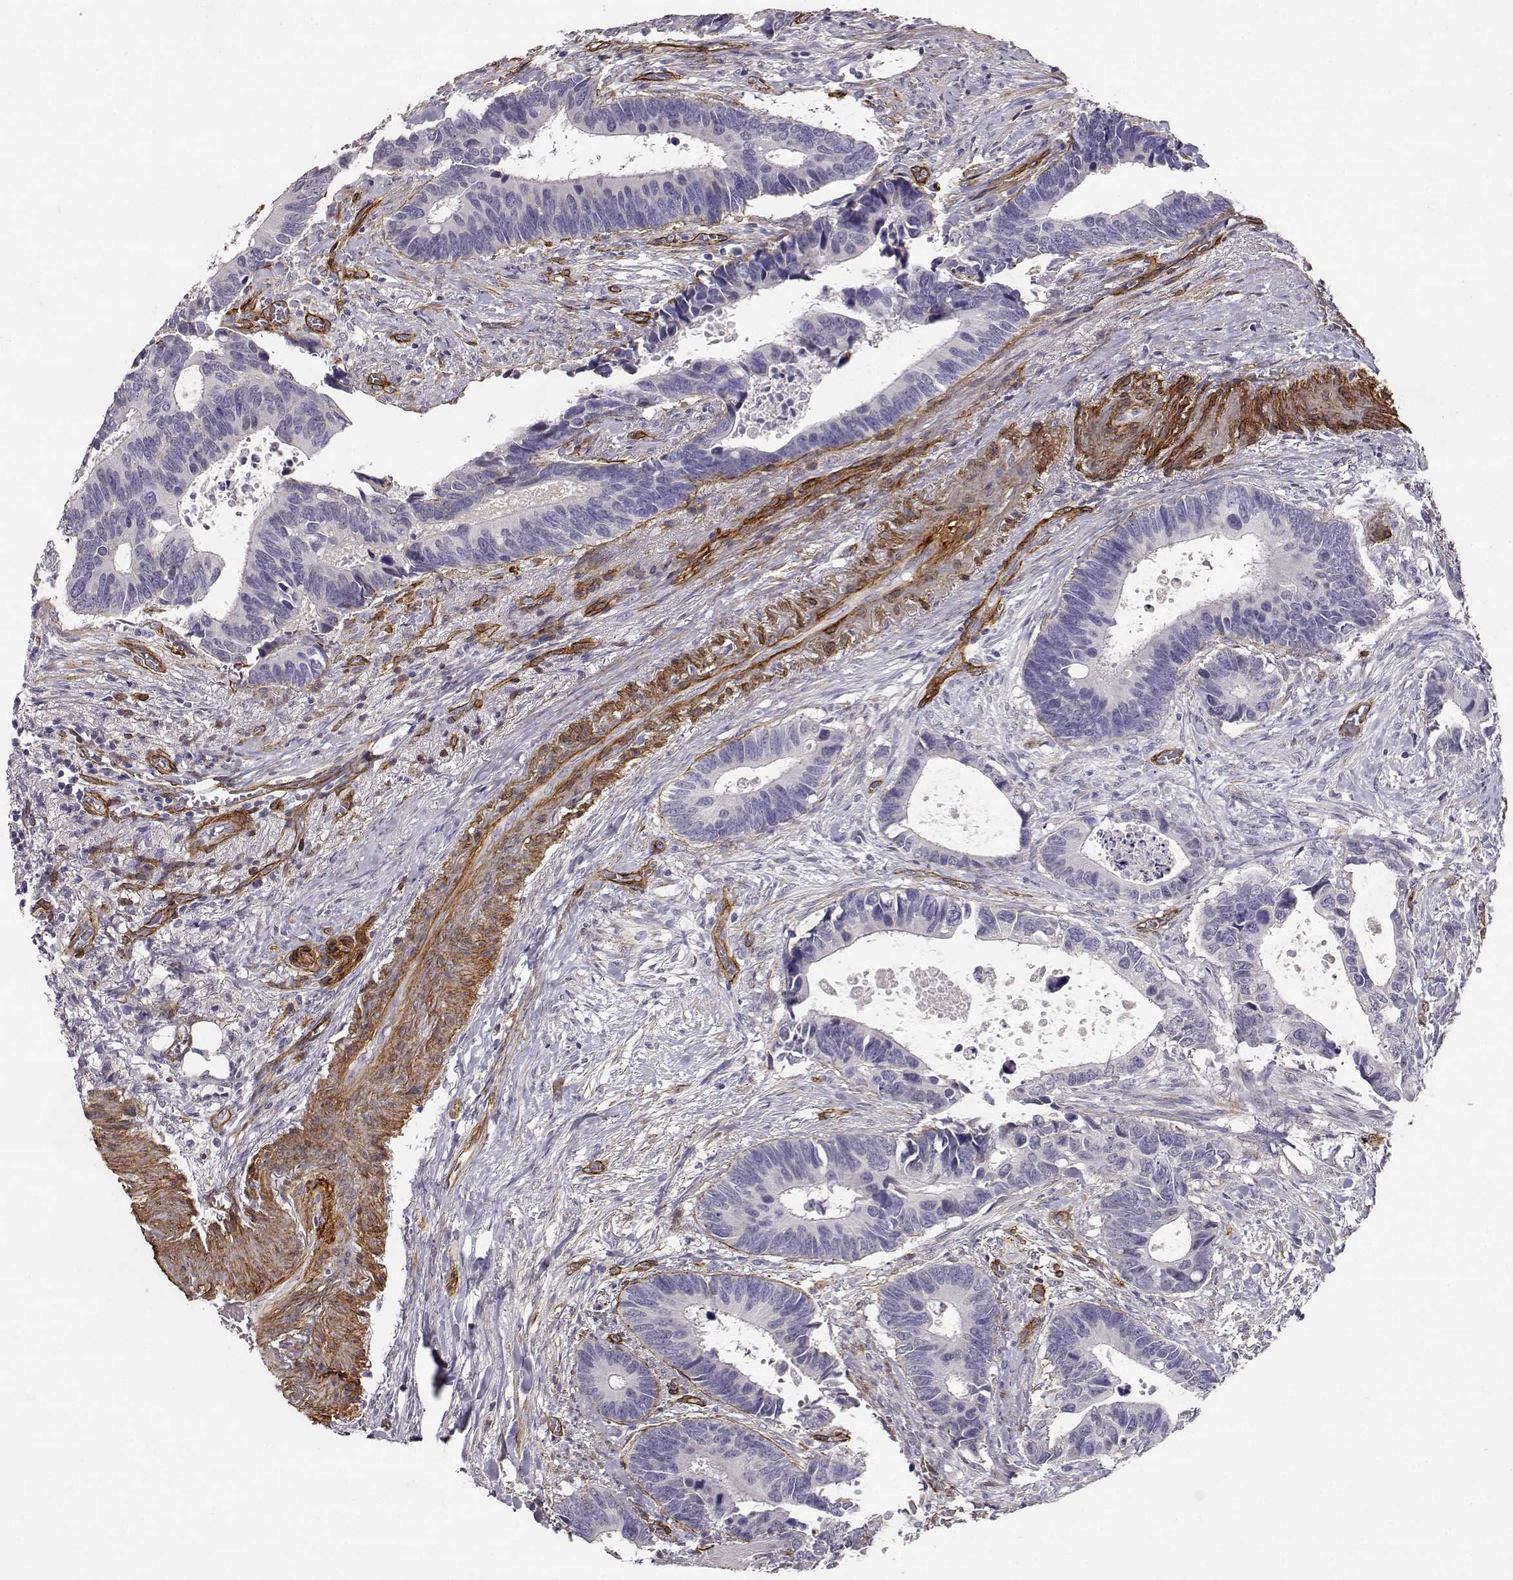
{"staining": {"intensity": "negative", "quantity": "none", "location": "none"}, "tissue": "colorectal cancer", "cell_type": "Tumor cells", "image_type": "cancer", "snomed": [{"axis": "morphology", "description": "Adenocarcinoma, NOS"}, {"axis": "topography", "description": "Colon"}], "caption": "Tumor cells show no significant expression in colorectal cancer (adenocarcinoma). (DAB (3,3'-diaminobenzidine) immunohistochemistry (IHC) with hematoxylin counter stain).", "gene": "LAMC1", "patient": {"sex": "male", "age": 49}}